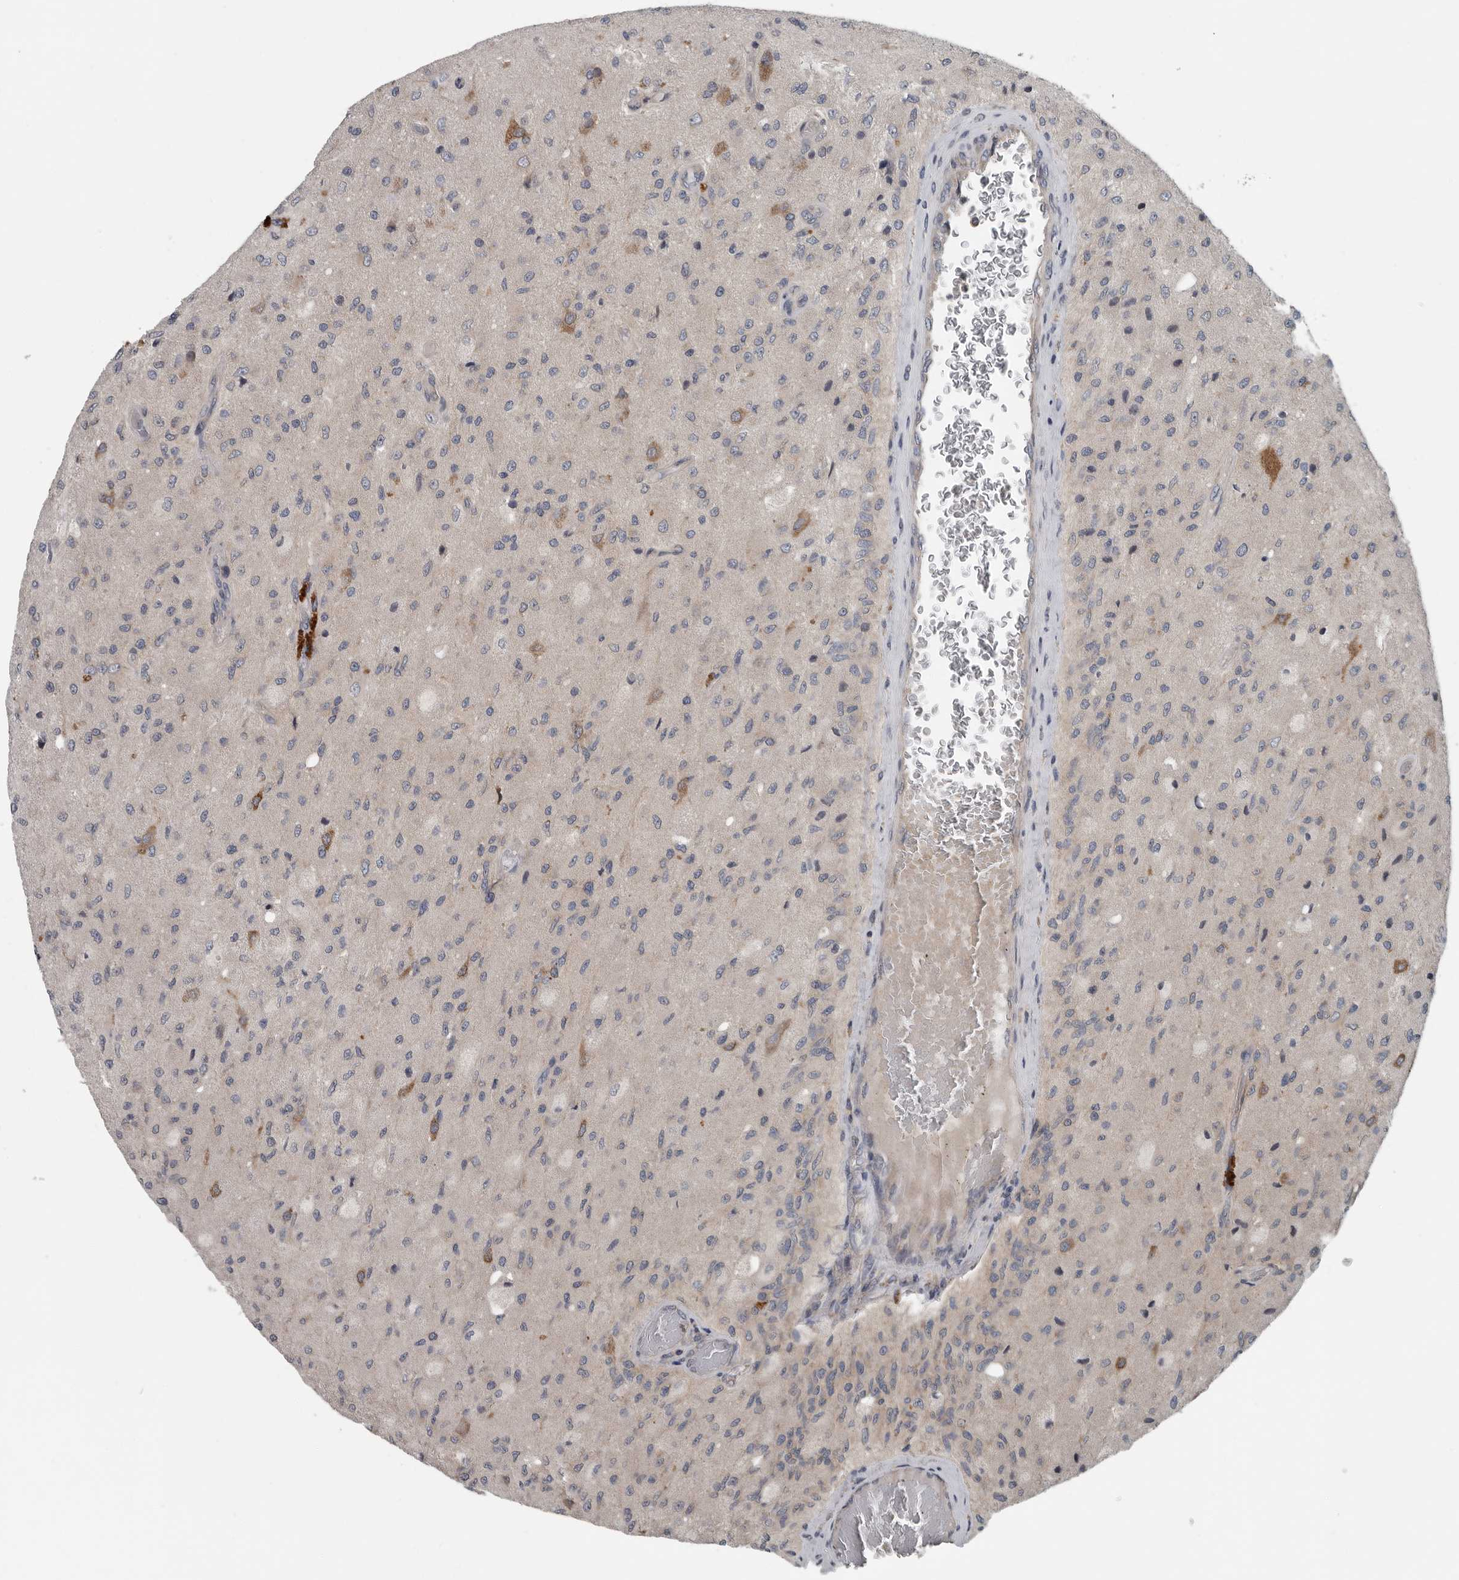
{"staining": {"intensity": "negative", "quantity": "none", "location": "none"}, "tissue": "glioma", "cell_type": "Tumor cells", "image_type": "cancer", "snomed": [{"axis": "morphology", "description": "Normal tissue, NOS"}, {"axis": "morphology", "description": "Glioma, malignant, High grade"}, {"axis": "topography", "description": "Cerebral cortex"}], "caption": "This is a photomicrograph of immunohistochemistry (IHC) staining of high-grade glioma (malignant), which shows no positivity in tumor cells.", "gene": "TMEM199", "patient": {"sex": "male", "age": 77}}